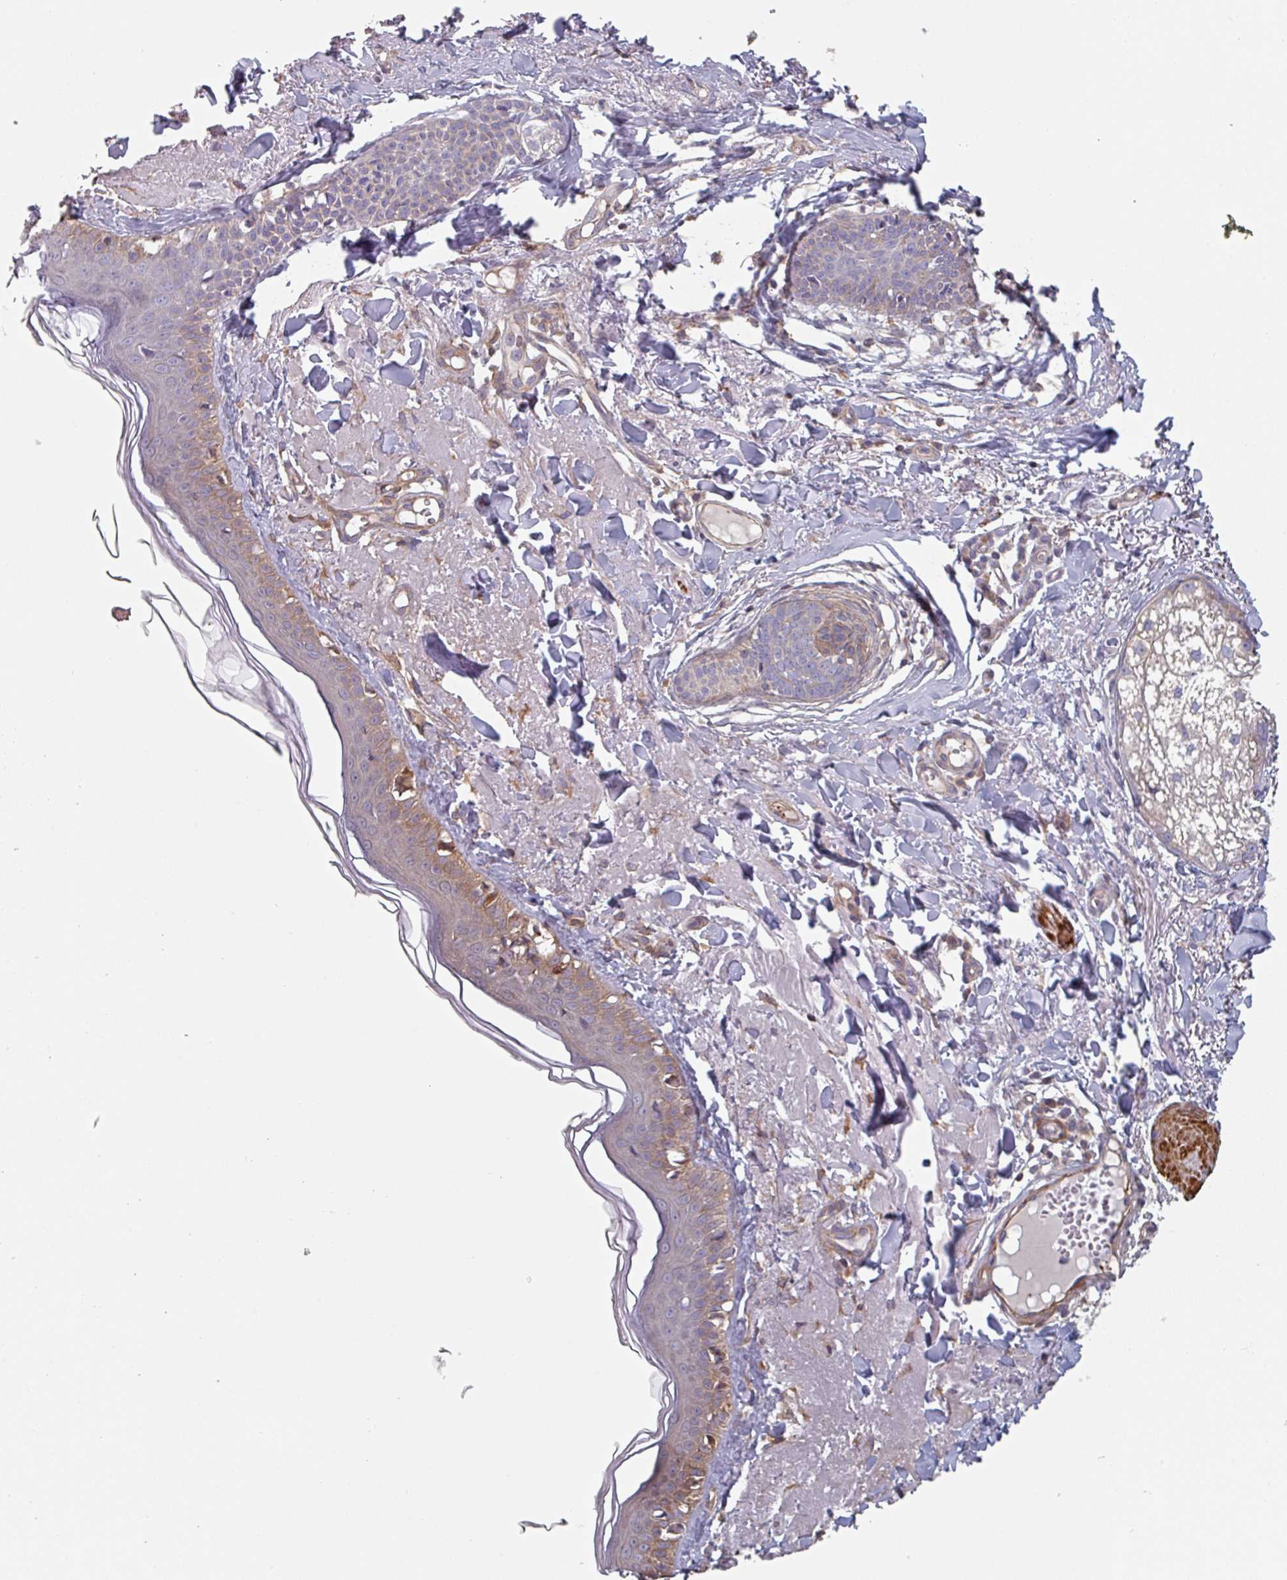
{"staining": {"intensity": "negative", "quantity": "none", "location": "none"}, "tissue": "skin", "cell_type": "Fibroblasts", "image_type": "normal", "snomed": [{"axis": "morphology", "description": "Normal tissue, NOS"}, {"axis": "morphology", "description": "Malignant melanoma, NOS"}, {"axis": "topography", "description": "Skin"}], "caption": "Skin stained for a protein using IHC shows no expression fibroblasts.", "gene": "GSTA1", "patient": {"sex": "male", "age": 80}}